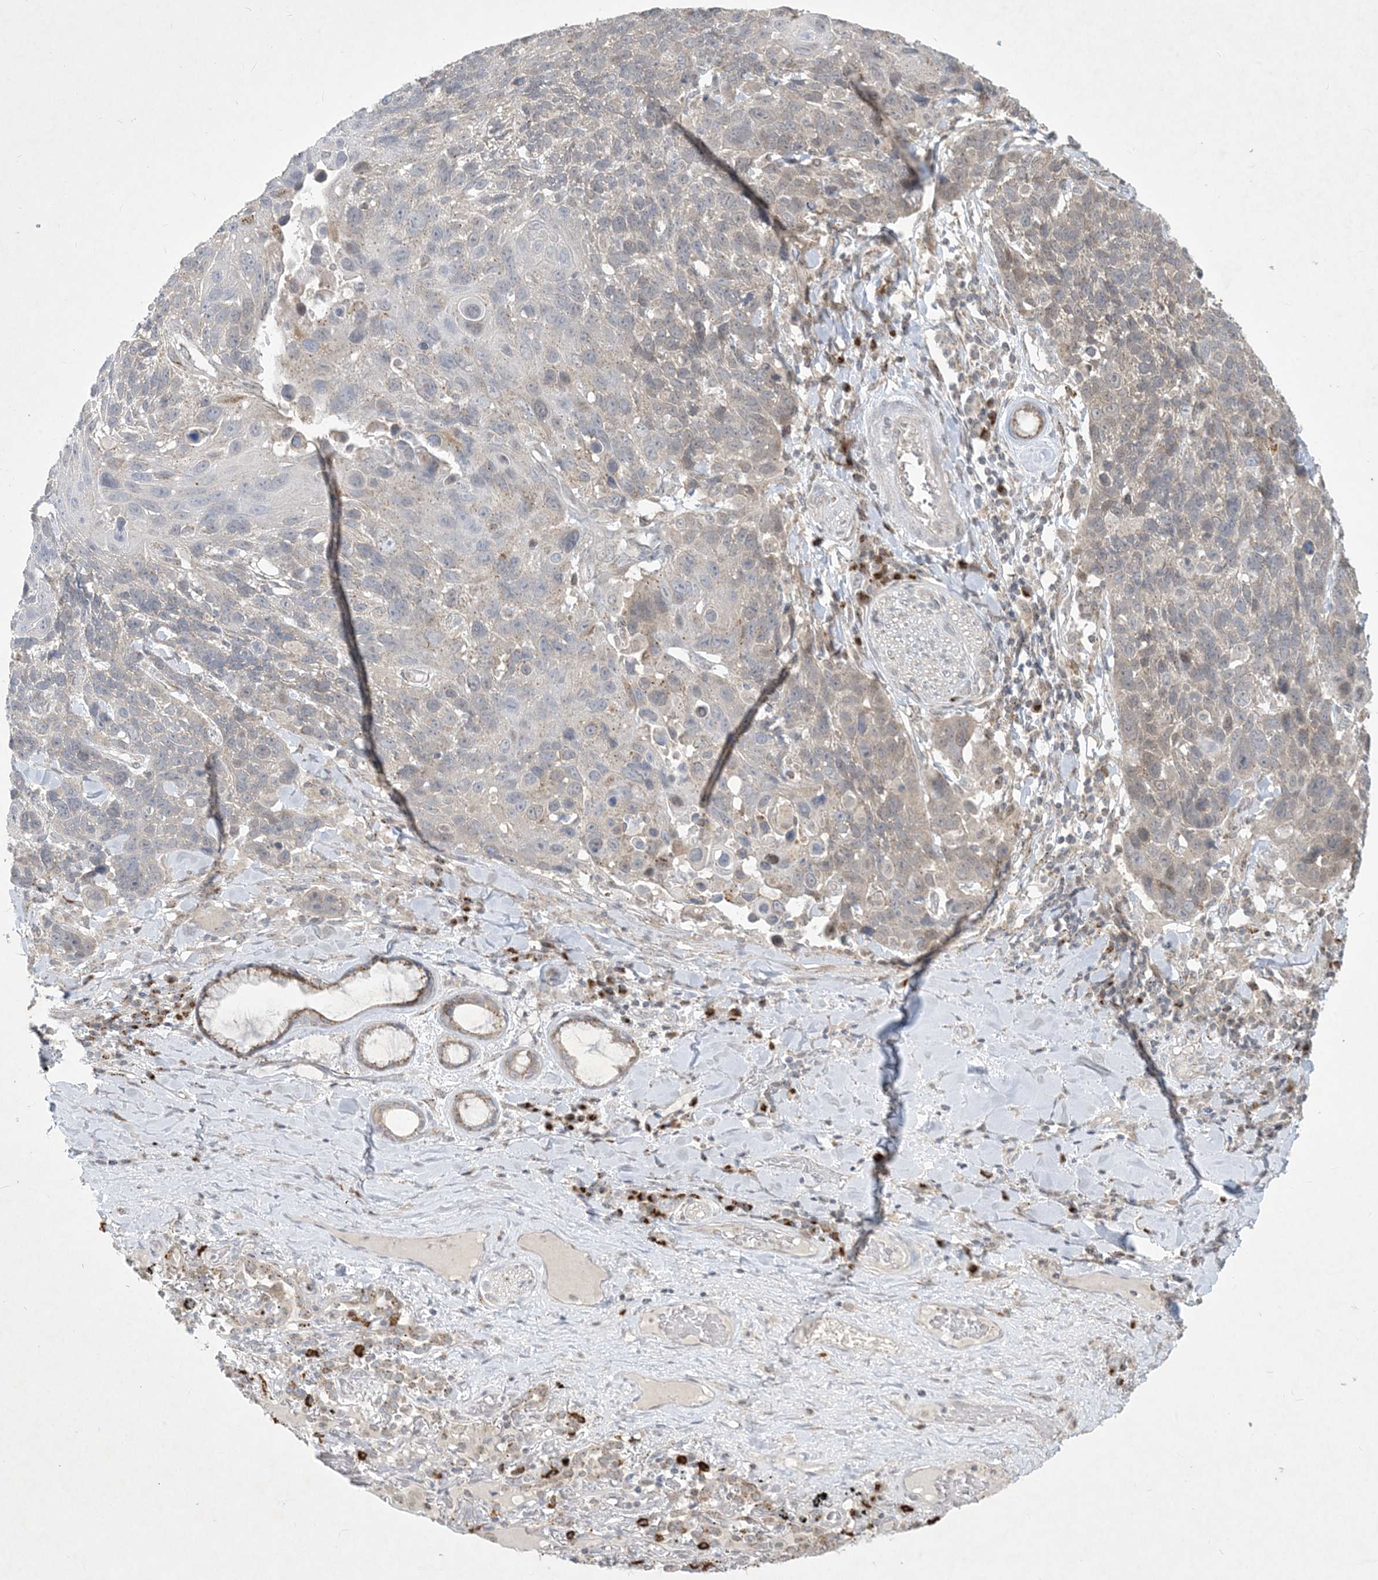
{"staining": {"intensity": "weak", "quantity": "<25%", "location": "cytoplasmic/membranous"}, "tissue": "lung cancer", "cell_type": "Tumor cells", "image_type": "cancer", "snomed": [{"axis": "morphology", "description": "Squamous cell carcinoma, NOS"}, {"axis": "topography", "description": "Lung"}], "caption": "This is an immunohistochemistry (IHC) histopathology image of human squamous cell carcinoma (lung). There is no staining in tumor cells.", "gene": "CCDC14", "patient": {"sex": "male", "age": 66}}